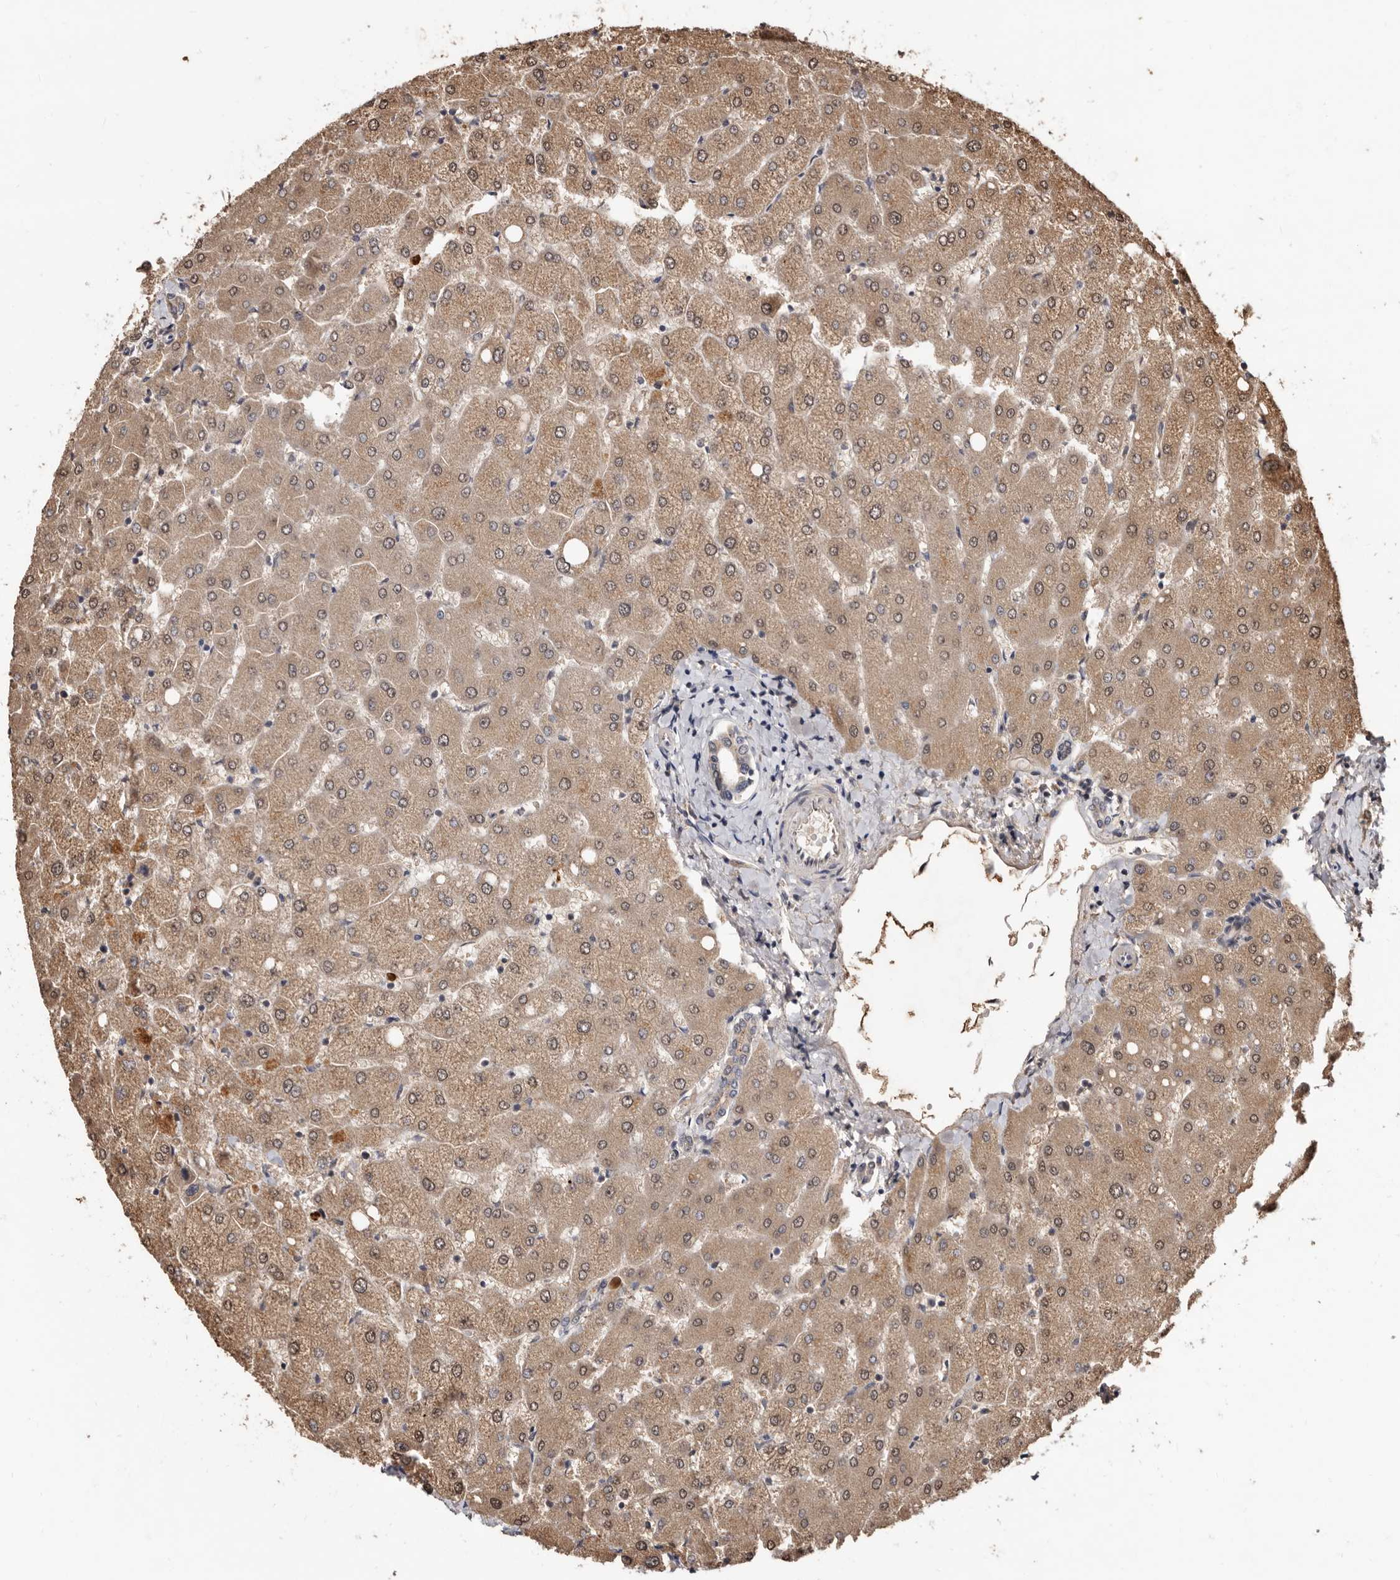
{"staining": {"intensity": "weak", "quantity": ">75%", "location": "cytoplasmic/membranous"}, "tissue": "liver", "cell_type": "Cholangiocytes", "image_type": "normal", "snomed": [{"axis": "morphology", "description": "Normal tissue, NOS"}, {"axis": "topography", "description": "Liver"}], "caption": "Brown immunohistochemical staining in unremarkable human liver demonstrates weak cytoplasmic/membranous expression in approximately >75% of cholangiocytes.", "gene": "WEE2", "patient": {"sex": "female", "age": 54}}